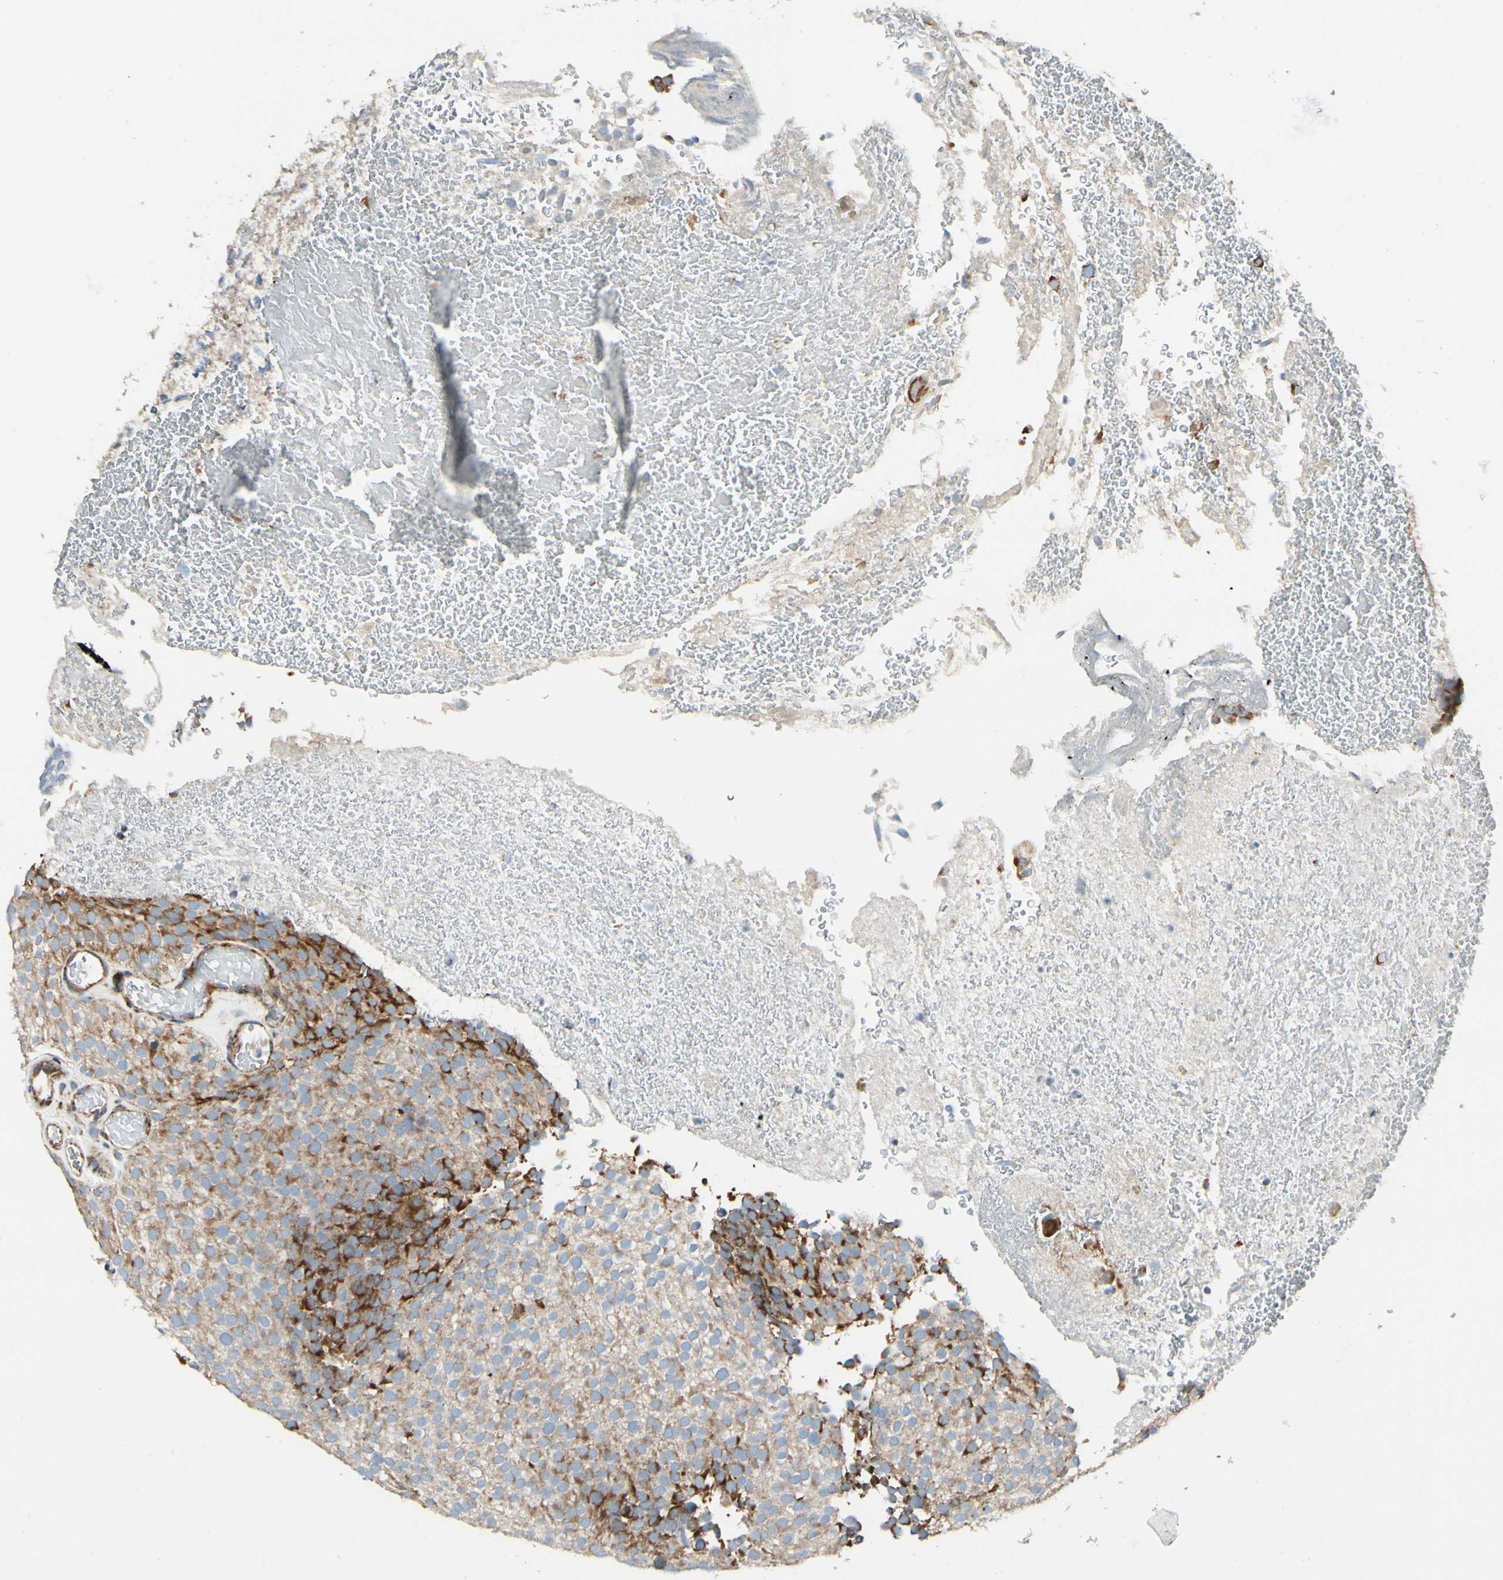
{"staining": {"intensity": "moderate", "quantity": ">75%", "location": "cytoplasmic/membranous"}, "tissue": "urothelial cancer", "cell_type": "Tumor cells", "image_type": "cancer", "snomed": [{"axis": "morphology", "description": "Urothelial carcinoma, Low grade"}, {"axis": "topography", "description": "Urinary bladder"}], "caption": "This is a histology image of immunohistochemistry (IHC) staining of urothelial cancer, which shows moderate positivity in the cytoplasmic/membranous of tumor cells.", "gene": "MRPL9", "patient": {"sex": "male", "age": 78}}